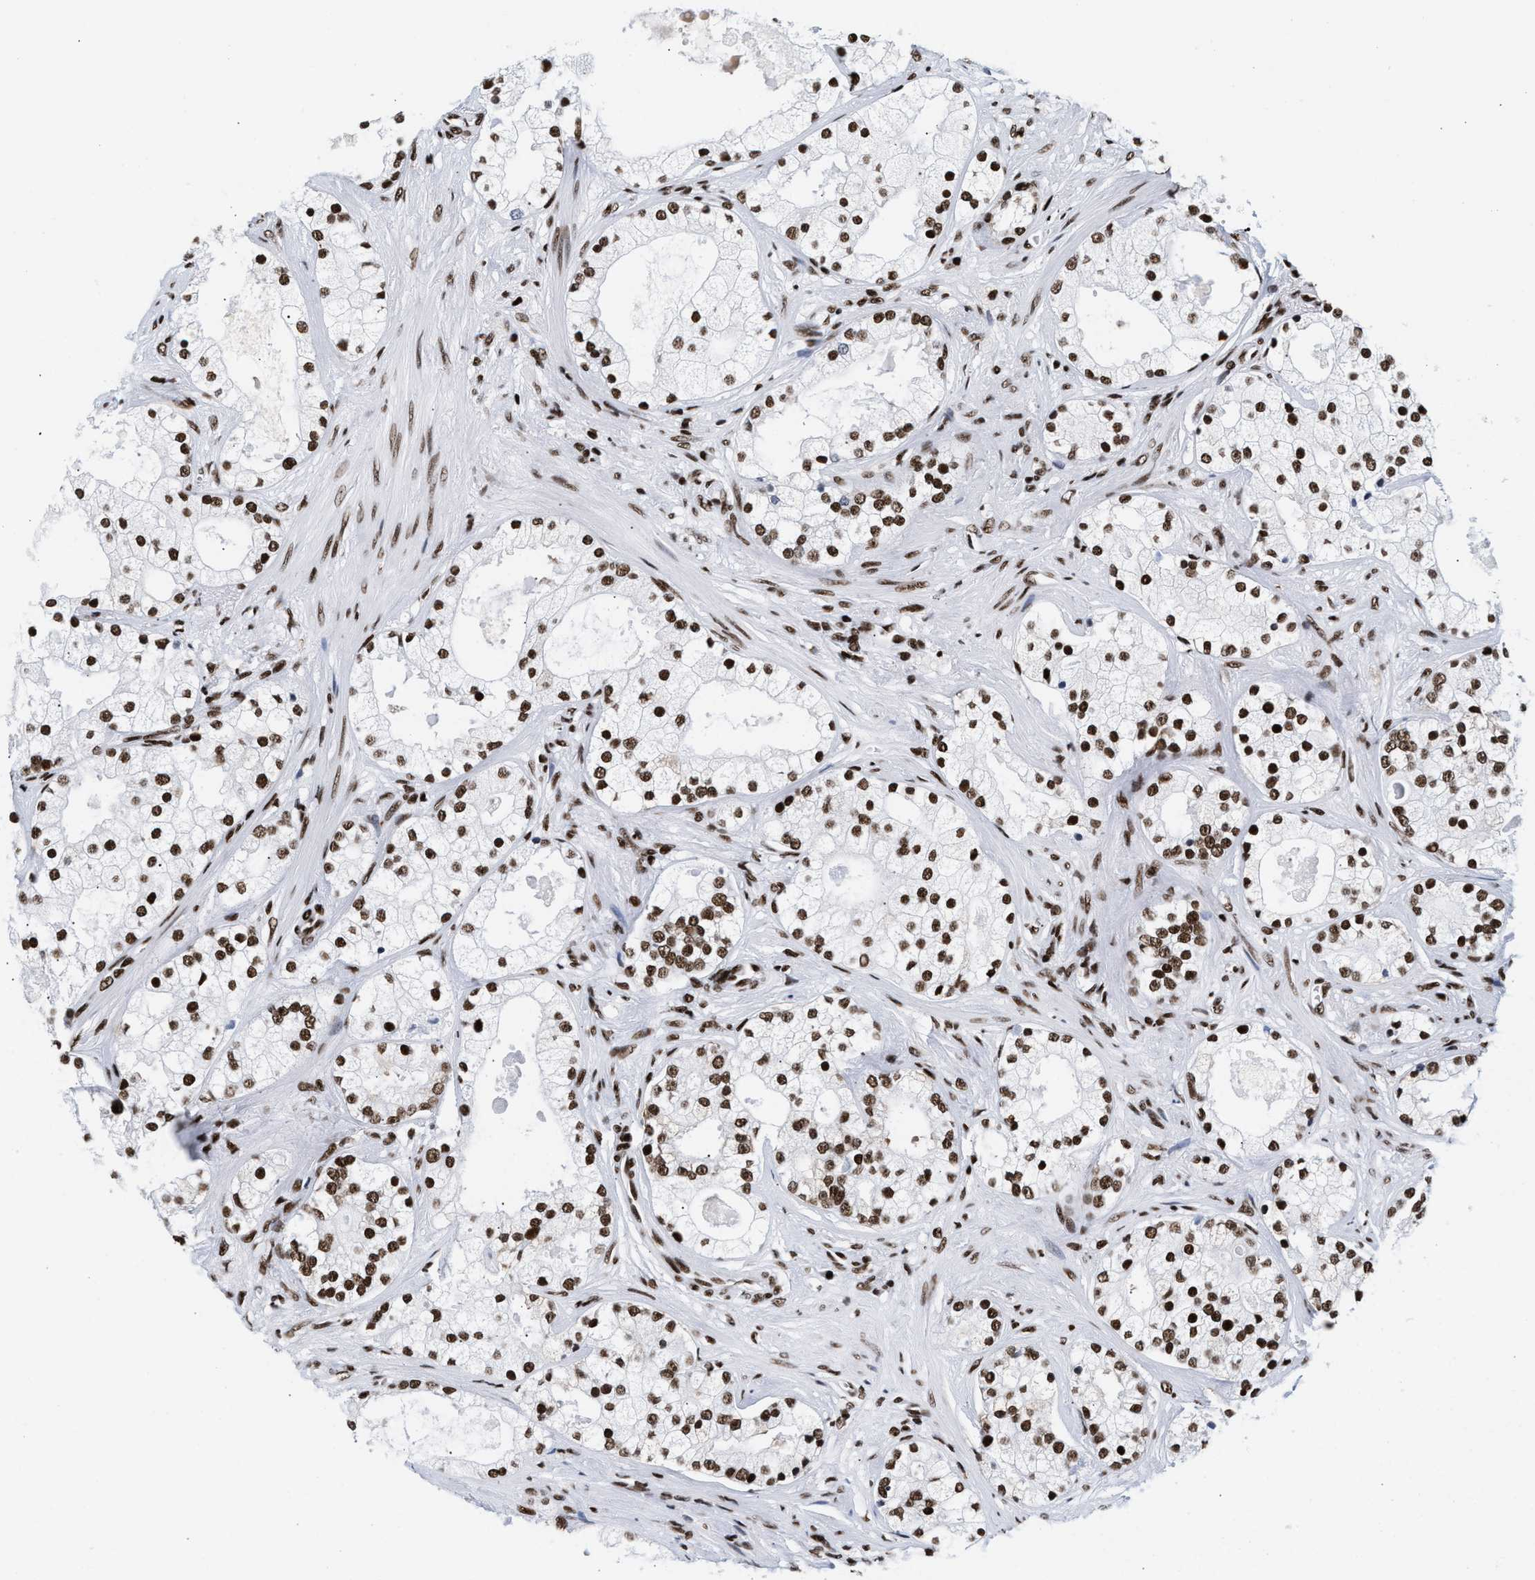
{"staining": {"intensity": "strong", "quantity": ">75%", "location": "nuclear"}, "tissue": "prostate cancer", "cell_type": "Tumor cells", "image_type": "cancer", "snomed": [{"axis": "morphology", "description": "Adenocarcinoma, Low grade"}, {"axis": "topography", "description": "Prostate"}], "caption": "Protein expression analysis of human prostate cancer reveals strong nuclear positivity in approximately >75% of tumor cells.", "gene": "RAD21", "patient": {"sex": "male", "age": 58}}